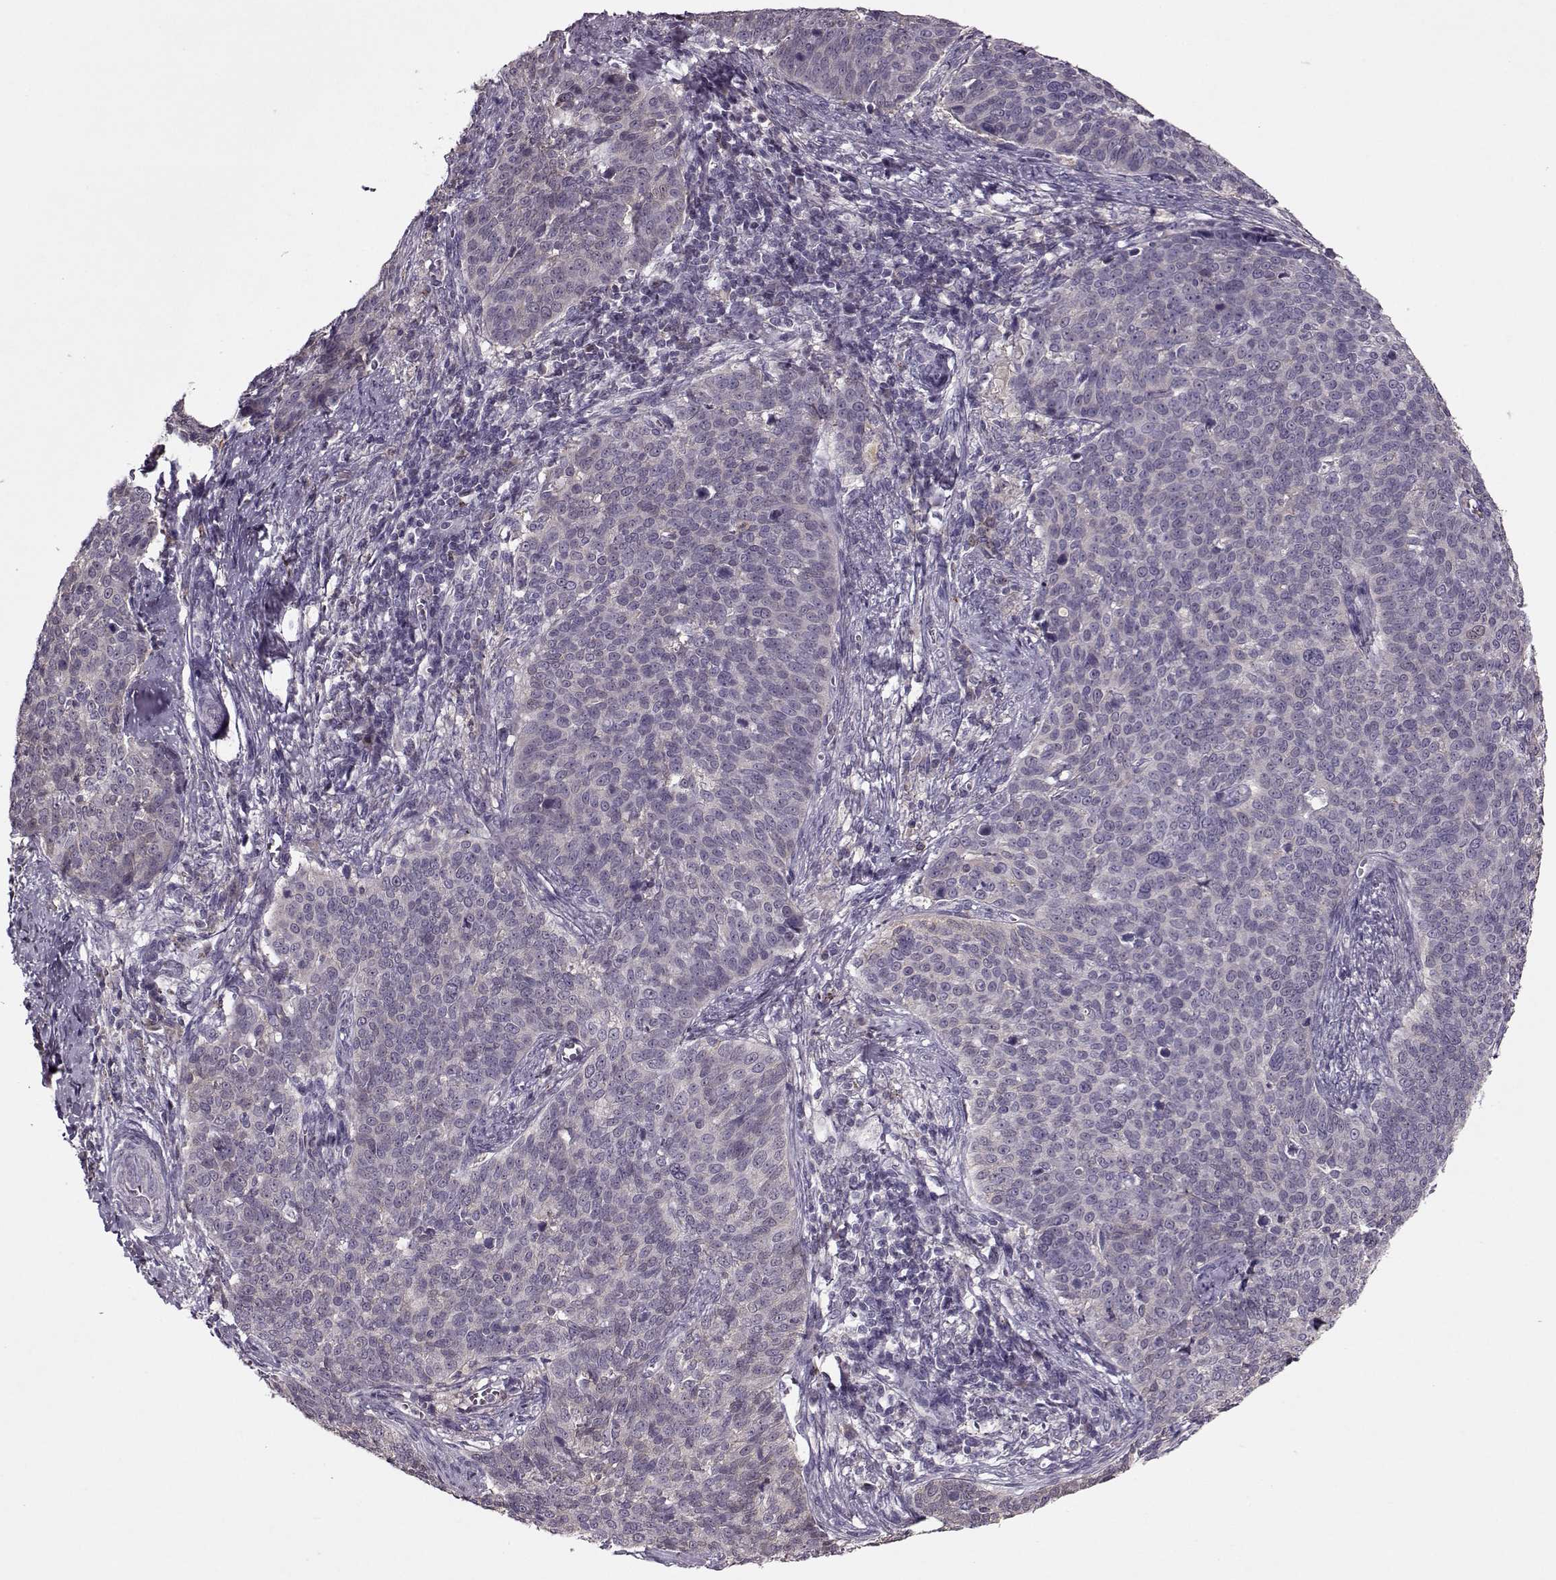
{"staining": {"intensity": "weak", "quantity": "<25%", "location": "cytoplasmic/membranous"}, "tissue": "cervical cancer", "cell_type": "Tumor cells", "image_type": "cancer", "snomed": [{"axis": "morphology", "description": "Squamous cell carcinoma, NOS"}, {"axis": "topography", "description": "Cervix"}], "caption": "Tumor cells are negative for protein expression in human cervical squamous cell carcinoma.", "gene": "ACOT11", "patient": {"sex": "female", "age": 39}}